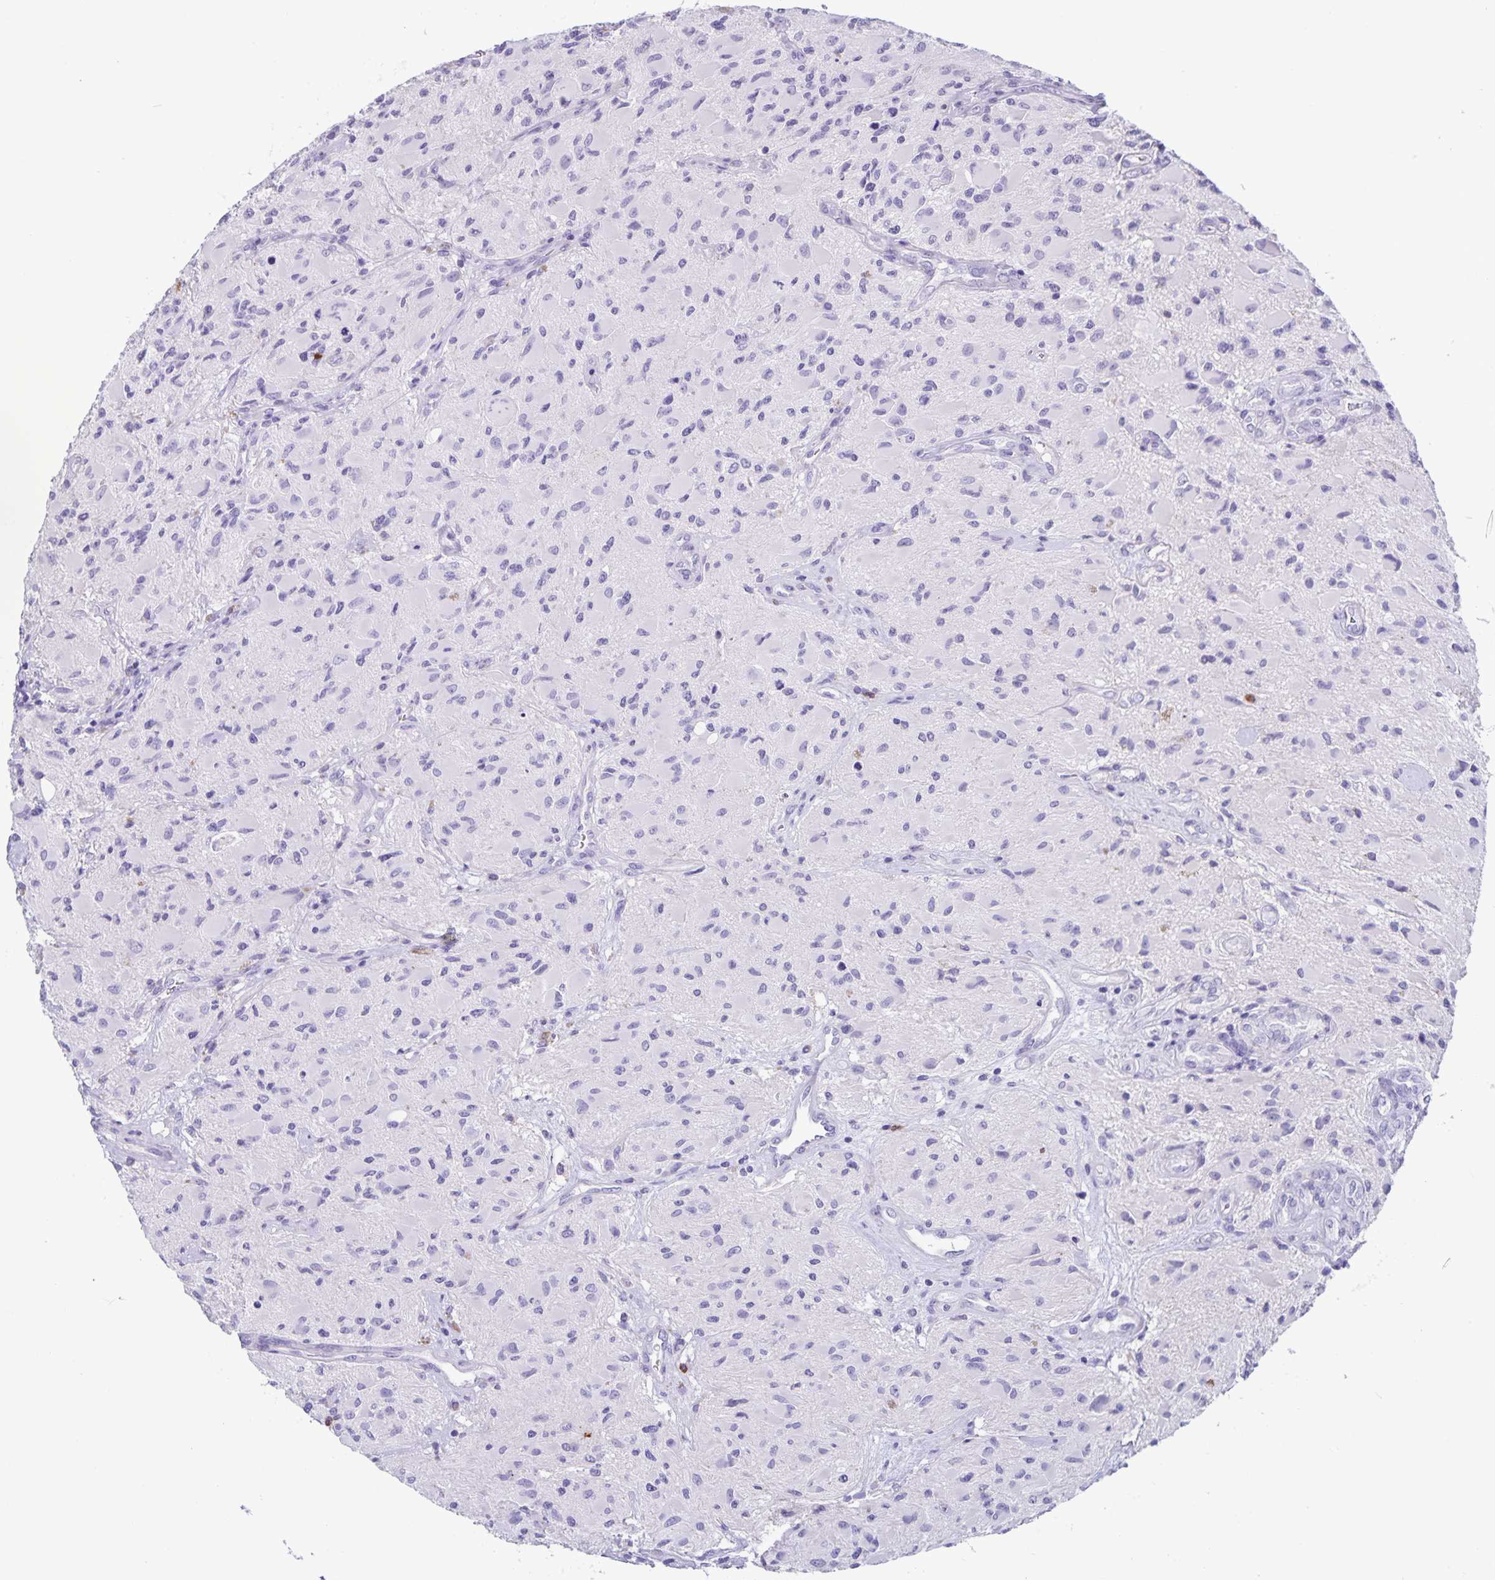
{"staining": {"intensity": "negative", "quantity": "none", "location": "none"}, "tissue": "glioma", "cell_type": "Tumor cells", "image_type": "cancer", "snomed": [{"axis": "morphology", "description": "Glioma, malignant, High grade"}, {"axis": "topography", "description": "Brain"}], "caption": "Immunohistochemistry of malignant high-grade glioma reveals no expression in tumor cells. (Brightfield microscopy of DAB (3,3'-diaminobenzidine) immunohistochemistry (IHC) at high magnification).", "gene": "IBTK", "patient": {"sex": "female", "age": 65}}